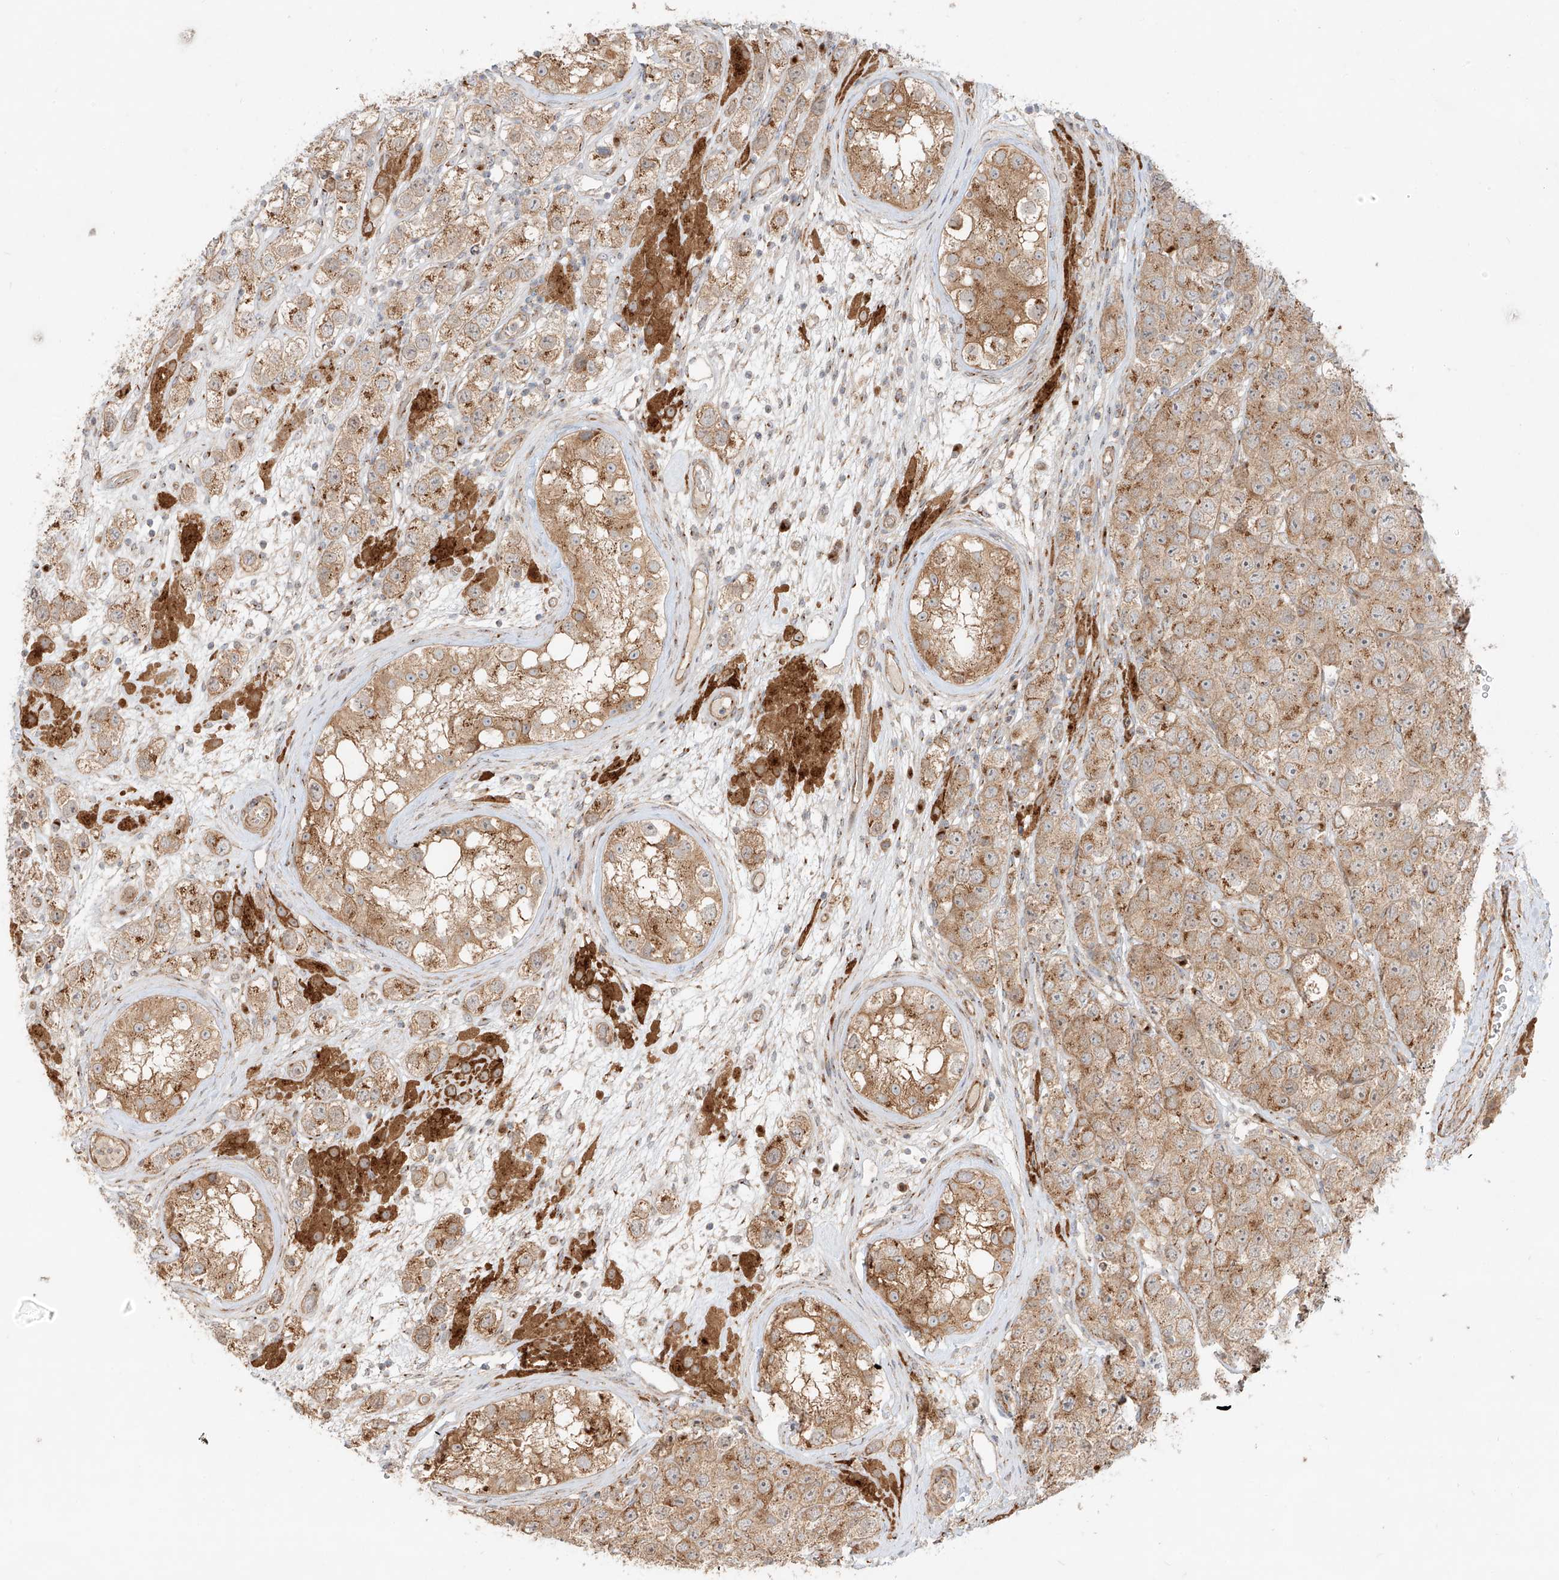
{"staining": {"intensity": "moderate", "quantity": ">75%", "location": "cytoplasmic/membranous"}, "tissue": "testis cancer", "cell_type": "Tumor cells", "image_type": "cancer", "snomed": [{"axis": "morphology", "description": "Seminoma, NOS"}, {"axis": "topography", "description": "Testis"}], "caption": "Testis cancer stained with a protein marker exhibits moderate staining in tumor cells.", "gene": "ZNF287", "patient": {"sex": "male", "age": 28}}